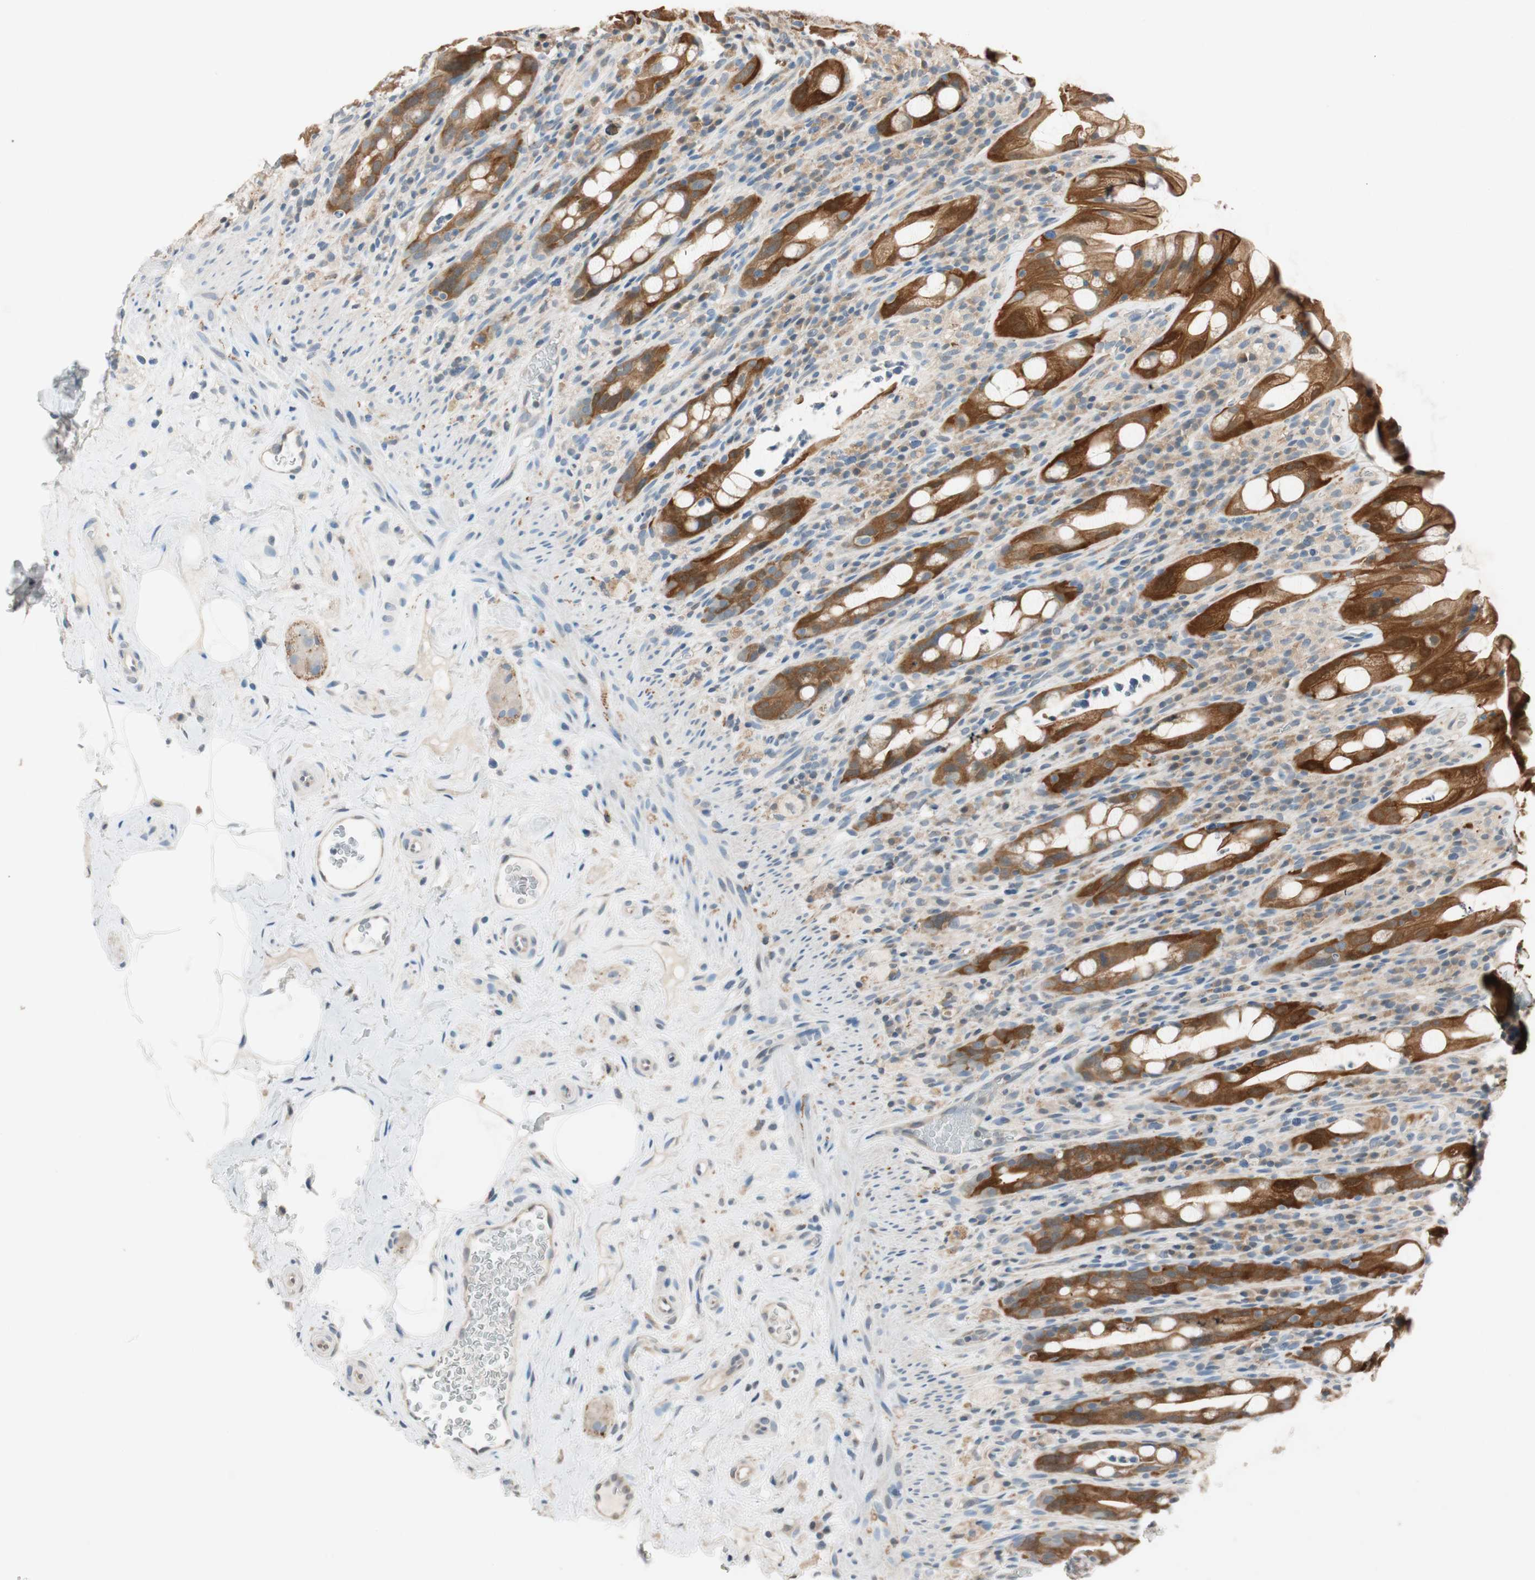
{"staining": {"intensity": "moderate", "quantity": "25%-75%", "location": "cytoplasmic/membranous"}, "tissue": "rectum", "cell_type": "Glandular cells", "image_type": "normal", "snomed": [{"axis": "morphology", "description": "Normal tissue, NOS"}, {"axis": "topography", "description": "Rectum"}], "caption": "Immunohistochemical staining of normal rectum demonstrates medium levels of moderate cytoplasmic/membranous expression in about 25%-75% of glandular cells. (DAB (3,3'-diaminobenzidine) = brown stain, brightfield microscopy at high magnification).", "gene": "SERPINB5", "patient": {"sex": "male", "age": 44}}